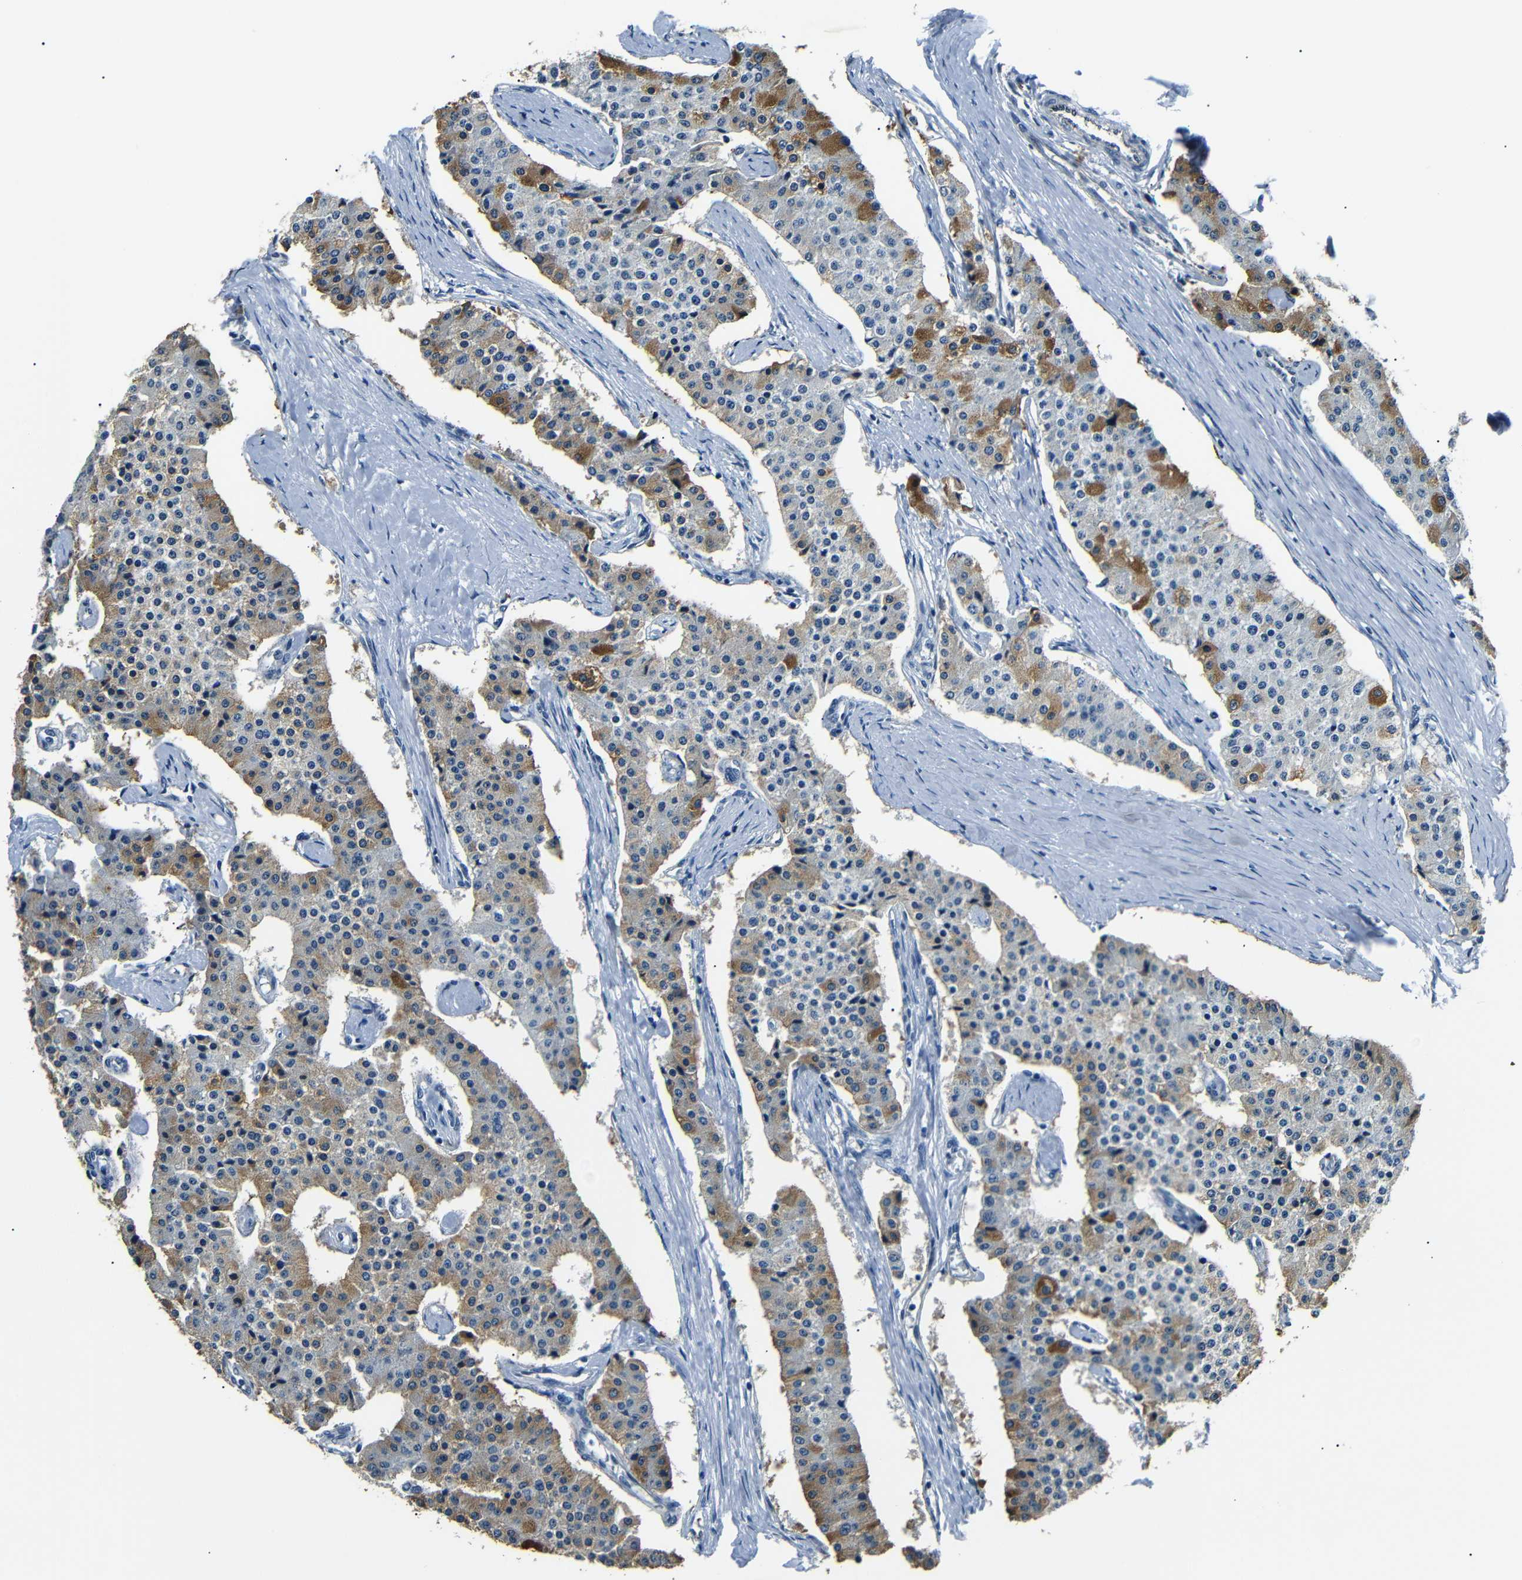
{"staining": {"intensity": "moderate", "quantity": "25%-75%", "location": "cytoplasmic/membranous"}, "tissue": "carcinoid", "cell_type": "Tumor cells", "image_type": "cancer", "snomed": [{"axis": "morphology", "description": "Carcinoid, malignant, NOS"}, {"axis": "topography", "description": "Colon"}], "caption": "Tumor cells exhibit moderate cytoplasmic/membranous staining in about 25%-75% of cells in carcinoid.", "gene": "TAFA1", "patient": {"sex": "female", "age": 52}}